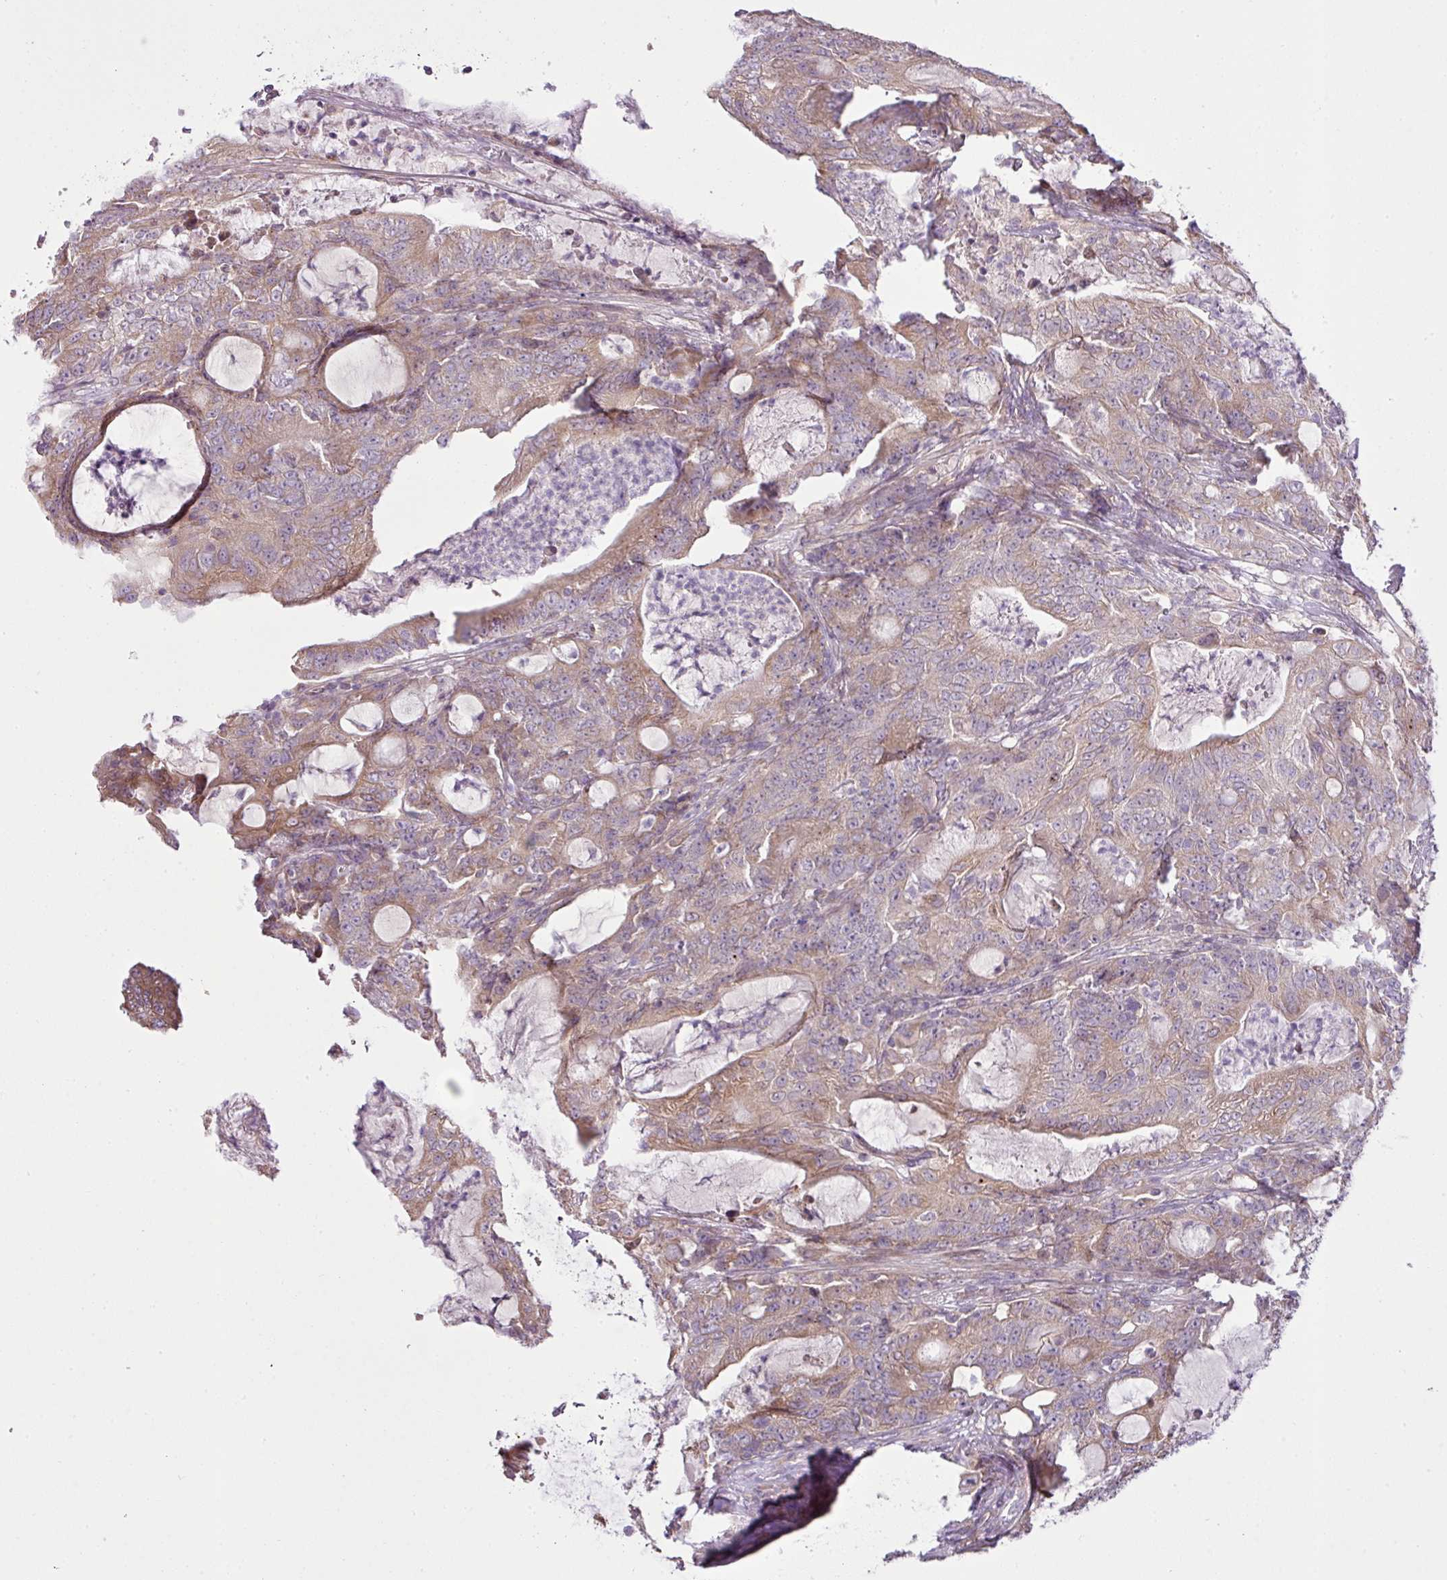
{"staining": {"intensity": "weak", "quantity": "25%-75%", "location": "cytoplasmic/membranous"}, "tissue": "colorectal cancer", "cell_type": "Tumor cells", "image_type": "cancer", "snomed": [{"axis": "morphology", "description": "Adenocarcinoma, NOS"}, {"axis": "topography", "description": "Colon"}], "caption": "Colorectal cancer (adenocarcinoma) tissue demonstrates weak cytoplasmic/membranous positivity in approximately 25%-75% of tumor cells", "gene": "COX18", "patient": {"sex": "male", "age": 83}}